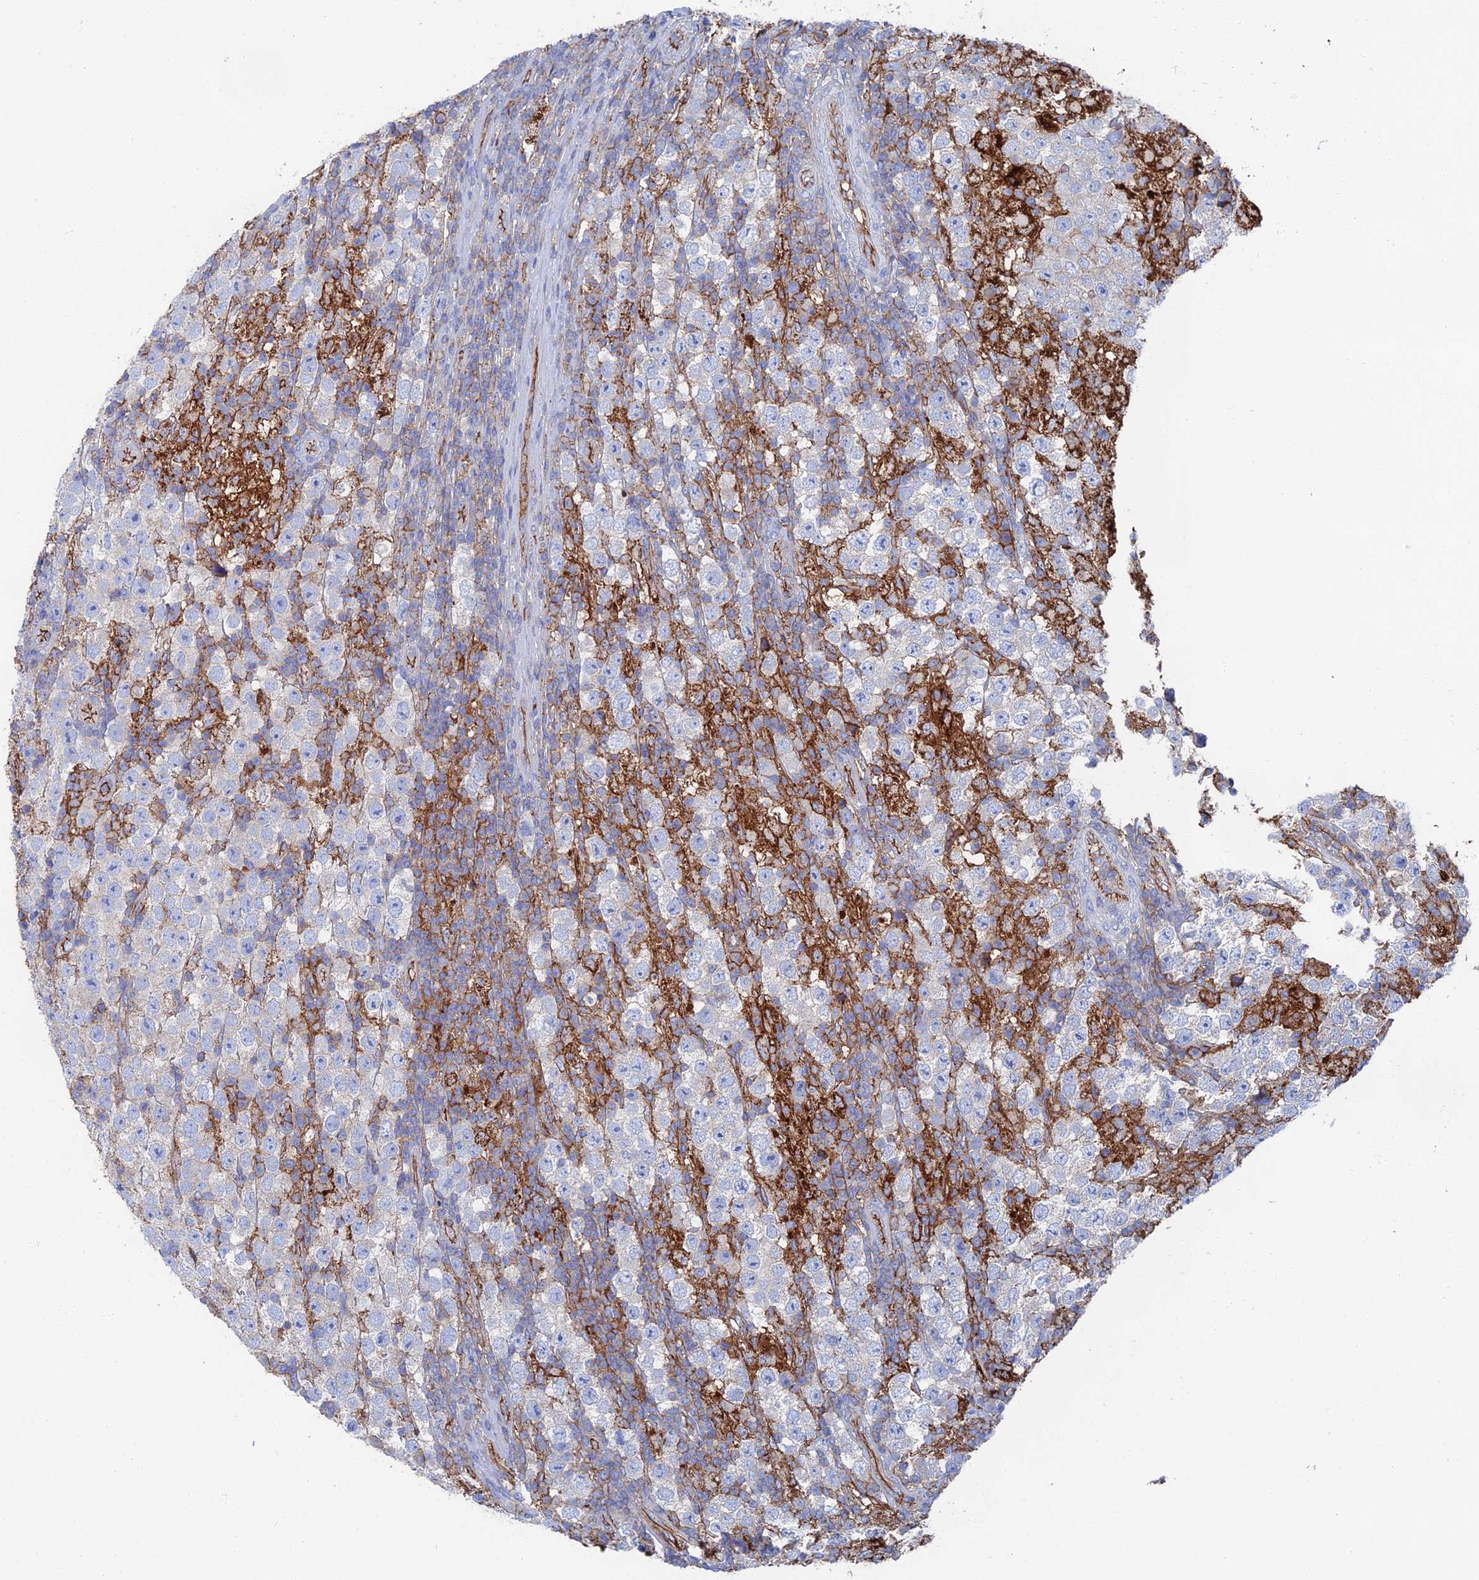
{"staining": {"intensity": "negative", "quantity": "none", "location": "none"}, "tissue": "testis cancer", "cell_type": "Tumor cells", "image_type": "cancer", "snomed": [{"axis": "morphology", "description": "Normal tissue, NOS"}, {"axis": "morphology", "description": "Urothelial carcinoma, High grade"}, {"axis": "morphology", "description": "Seminoma, NOS"}, {"axis": "morphology", "description": "Carcinoma, Embryonal, NOS"}, {"axis": "topography", "description": "Urinary bladder"}, {"axis": "topography", "description": "Testis"}], "caption": "Immunohistochemistry image of human testis embryonal carcinoma stained for a protein (brown), which reveals no expression in tumor cells.", "gene": "SNX11", "patient": {"sex": "male", "age": 41}}